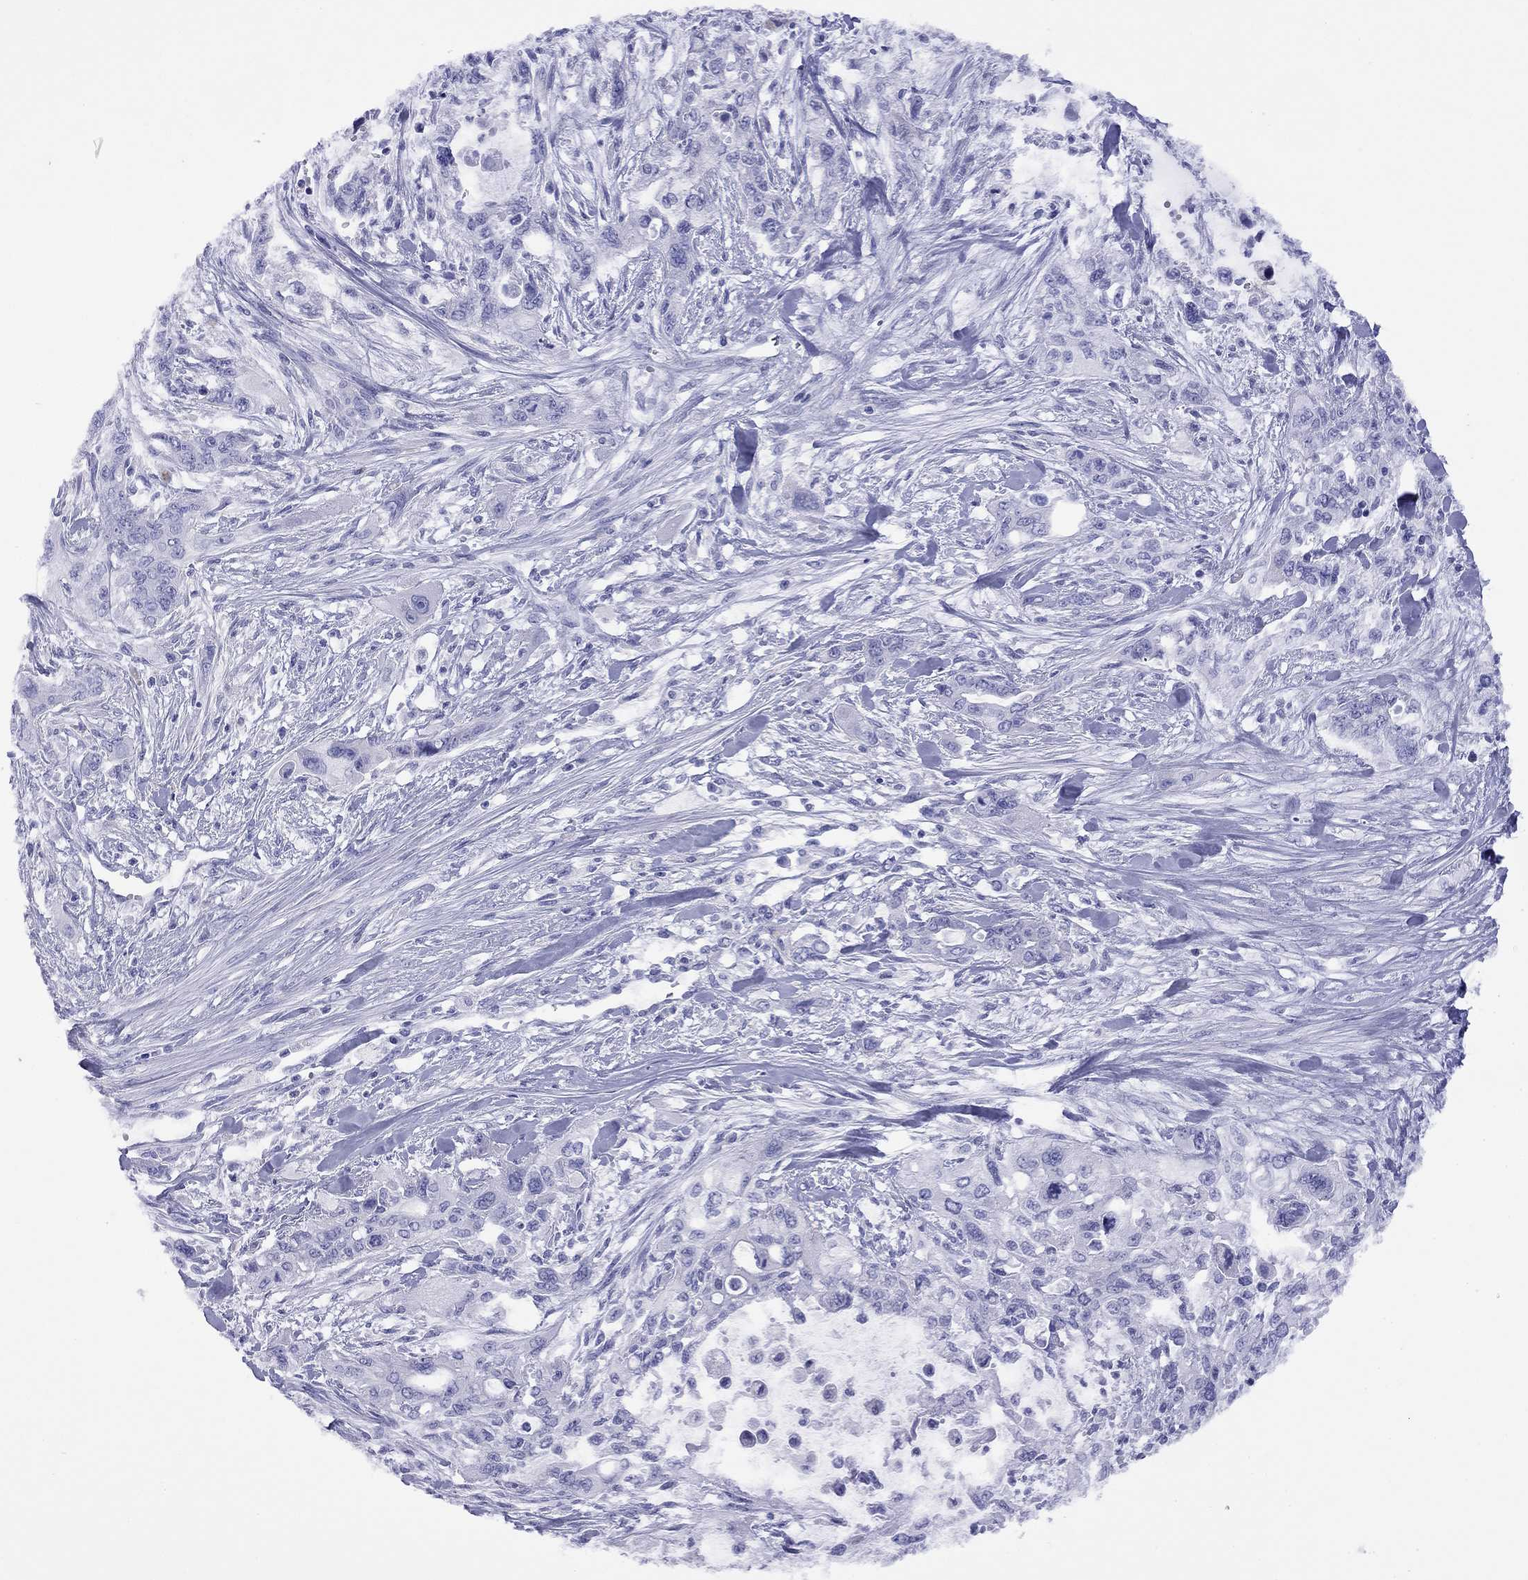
{"staining": {"intensity": "negative", "quantity": "none", "location": "none"}, "tissue": "pancreatic cancer", "cell_type": "Tumor cells", "image_type": "cancer", "snomed": [{"axis": "morphology", "description": "Adenocarcinoma, NOS"}, {"axis": "topography", "description": "Pancreas"}], "caption": "High power microscopy image of an immunohistochemistry (IHC) histopathology image of adenocarcinoma (pancreatic), revealing no significant positivity in tumor cells.", "gene": "FIGLA", "patient": {"sex": "male", "age": 47}}